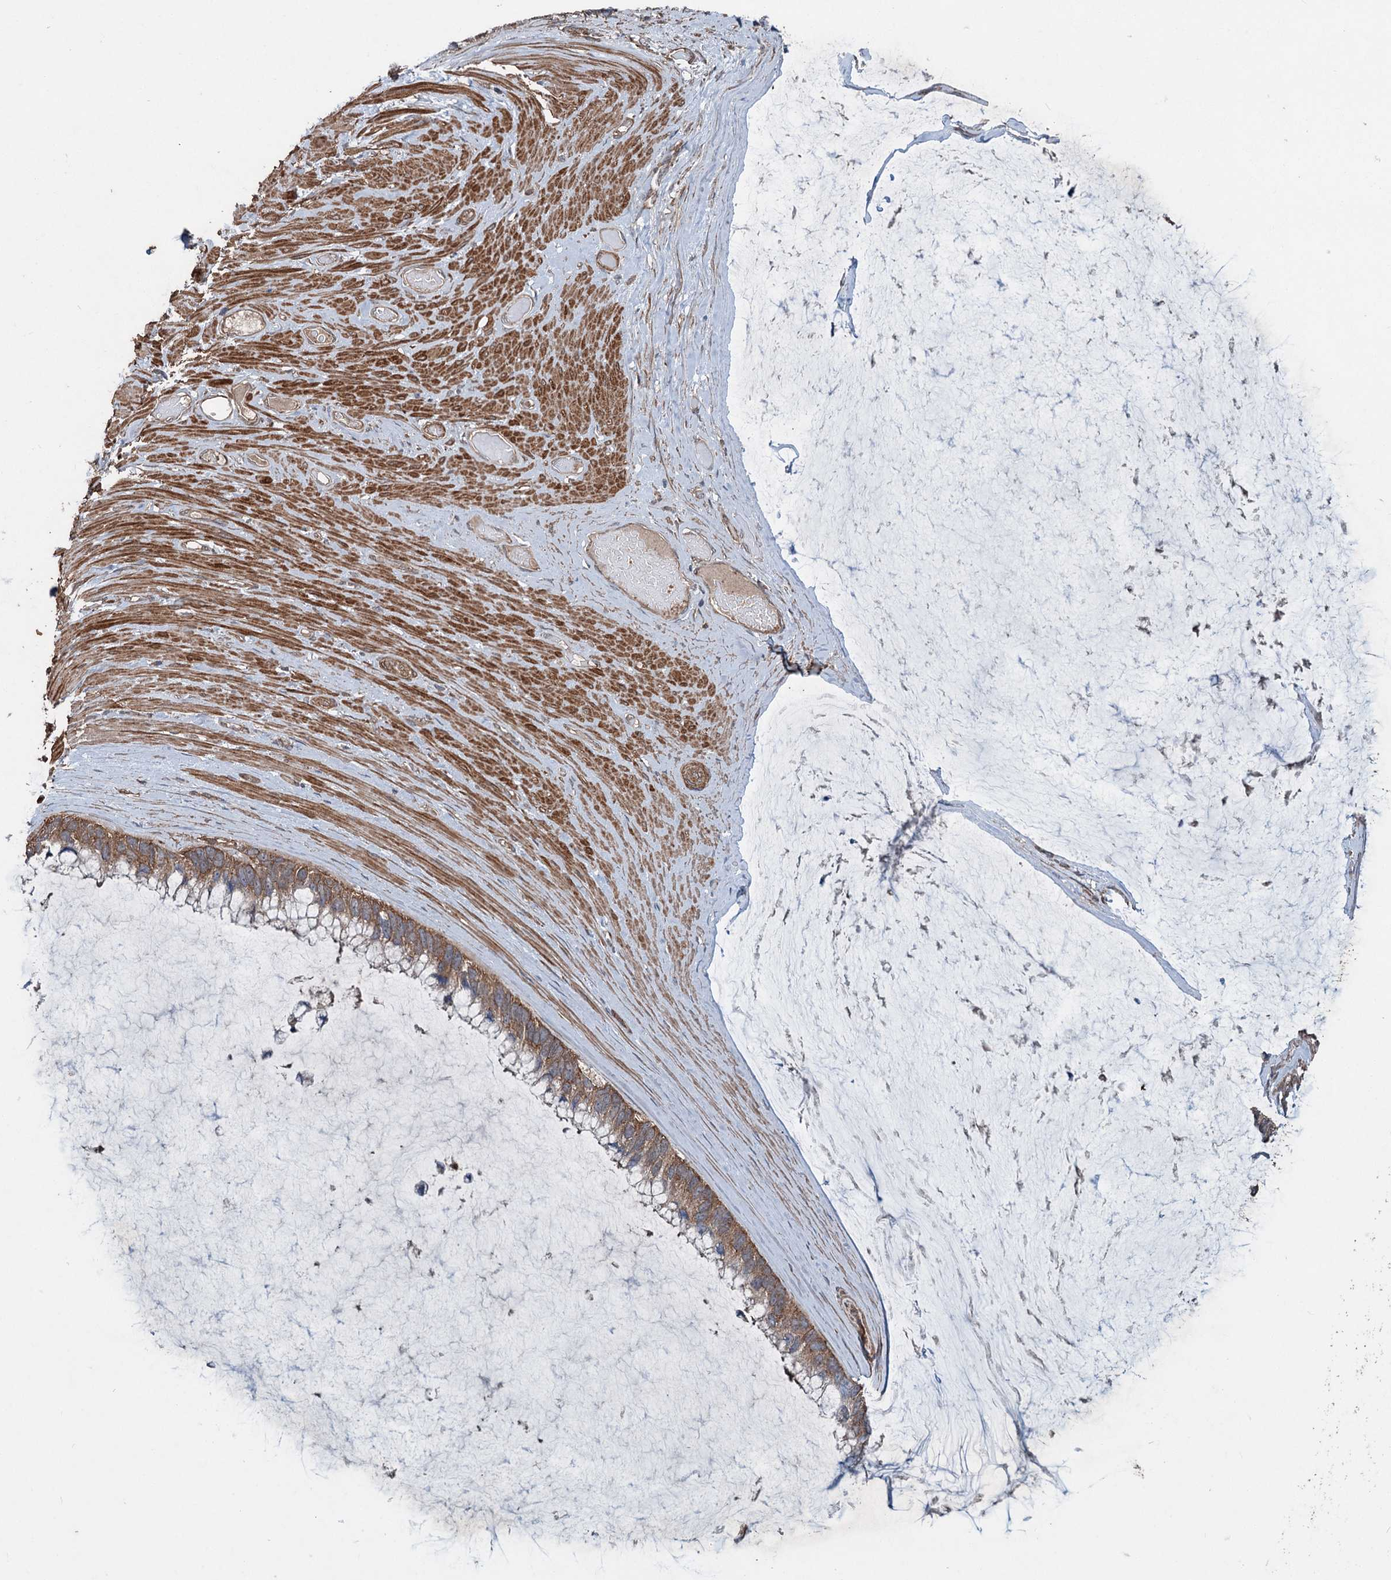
{"staining": {"intensity": "moderate", "quantity": ">75%", "location": "cytoplasmic/membranous"}, "tissue": "ovarian cancer", "cell_type": "Tumor cells", "image_type": "cancer", "snomed": [{"axis": "morphology", "description": "Cystadenocarcinoma, mucinous, NOS"}, {"axis": "topography", "description": "Ovary"}], "caption": "Protein expression analysis of human ovarian mucinous cystadenocarcinoma reveals moderate cytoplasmic/membranous expression in about >75% of tumor cells.", "gene": "RNF214", "patient": {"sex": "female", "age": 39}}